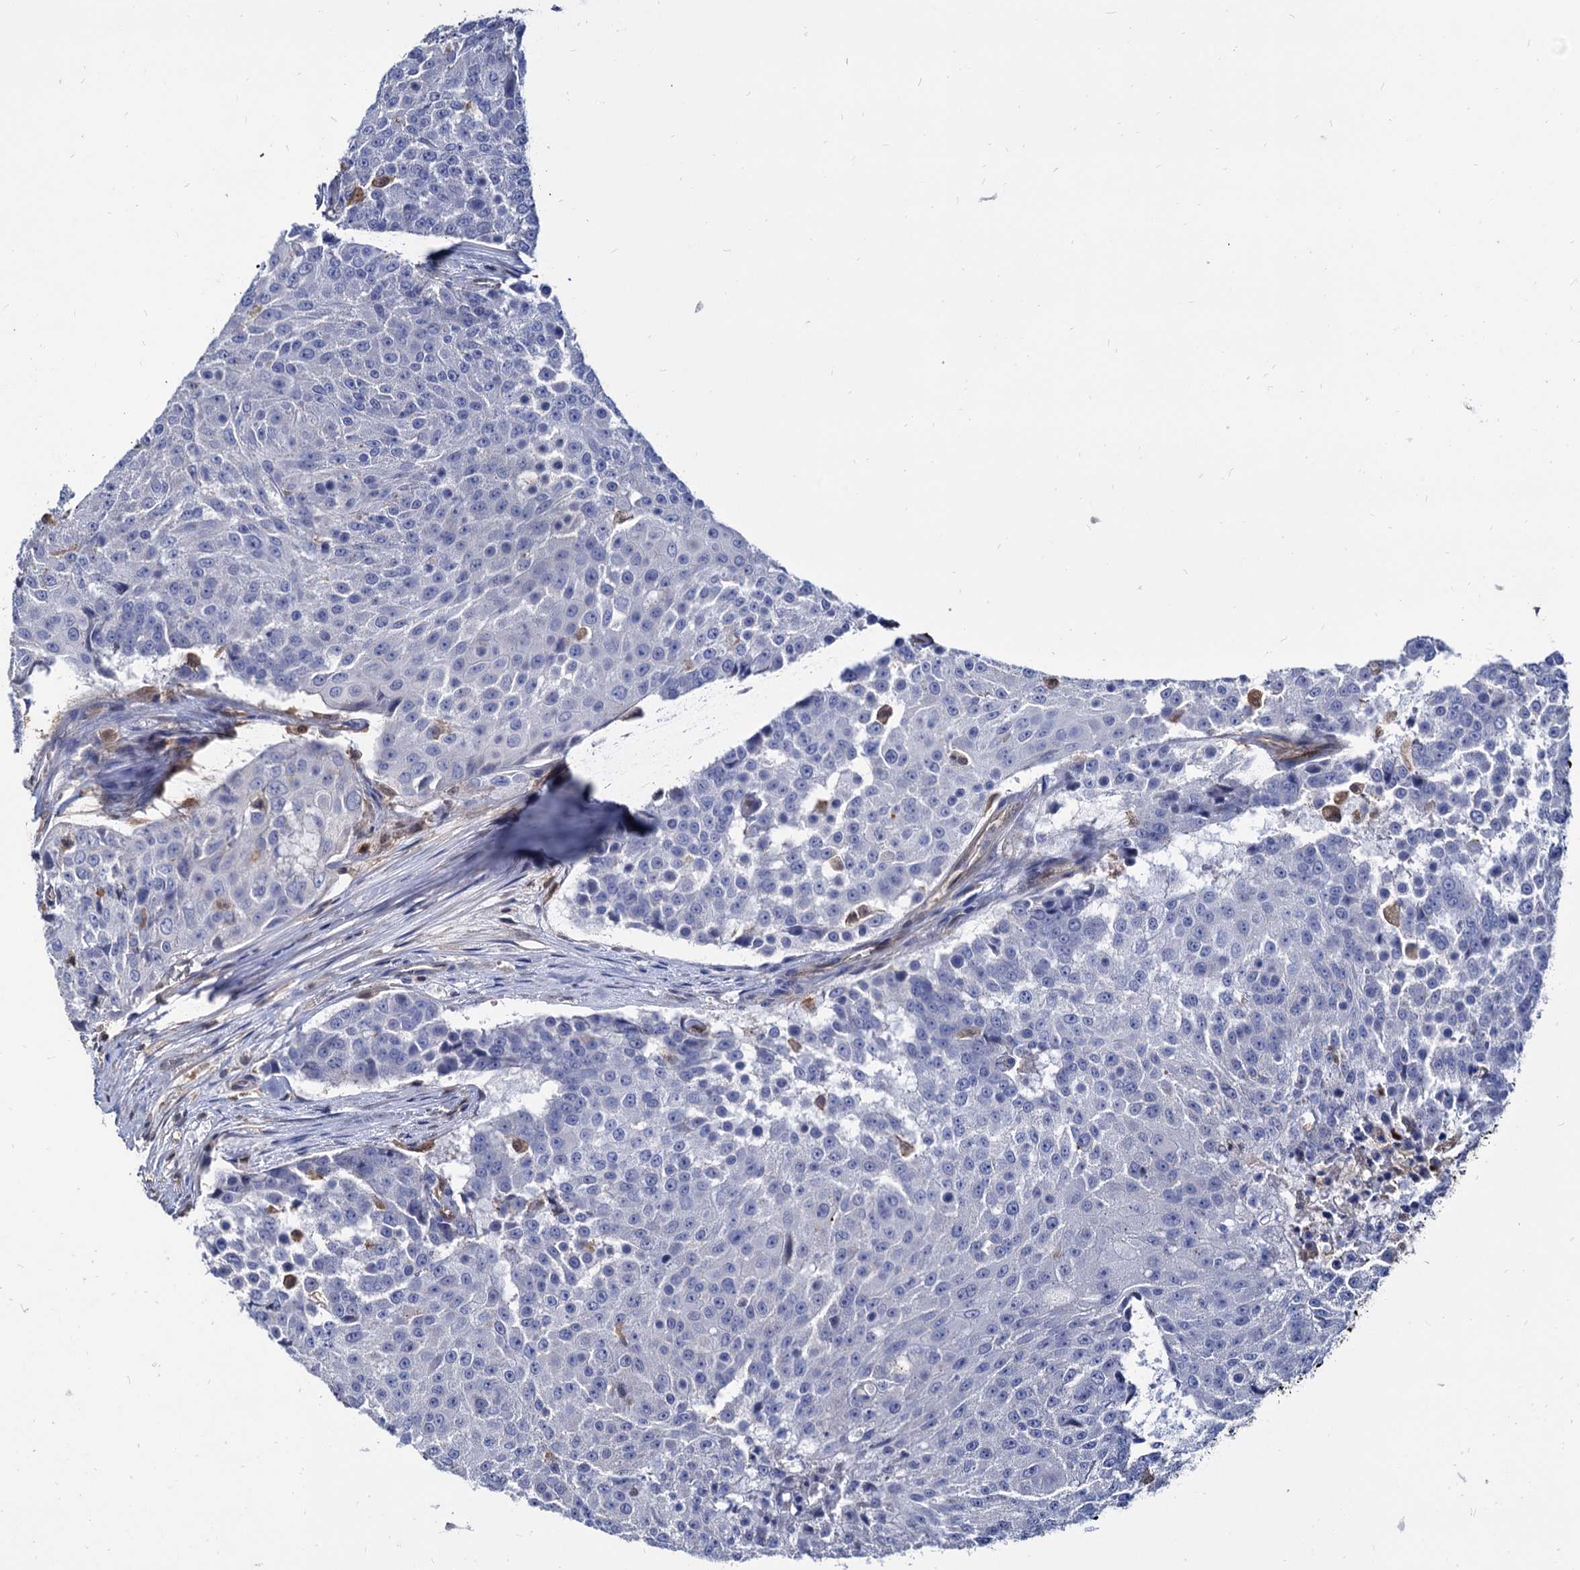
{"staining": {"intensity": "negative", "quantity": "none", "location": "none"}, "tissue": "urothelial cancer", "cell_type": "Tumor cells", "image_type": "cancer", "snomed": [{"axis": "morphology", "description": "Urothelial carcinoma, High grade"}, {"axis": "topography", "description": "Urinary bladder"}], "caption": "Immunohistochemical staining of urothelial carcinoma (high-grade) shows no significant expression in tumor cells.", "gene": "CPPED1", "patient": {"sex": "female", "age": 63}}